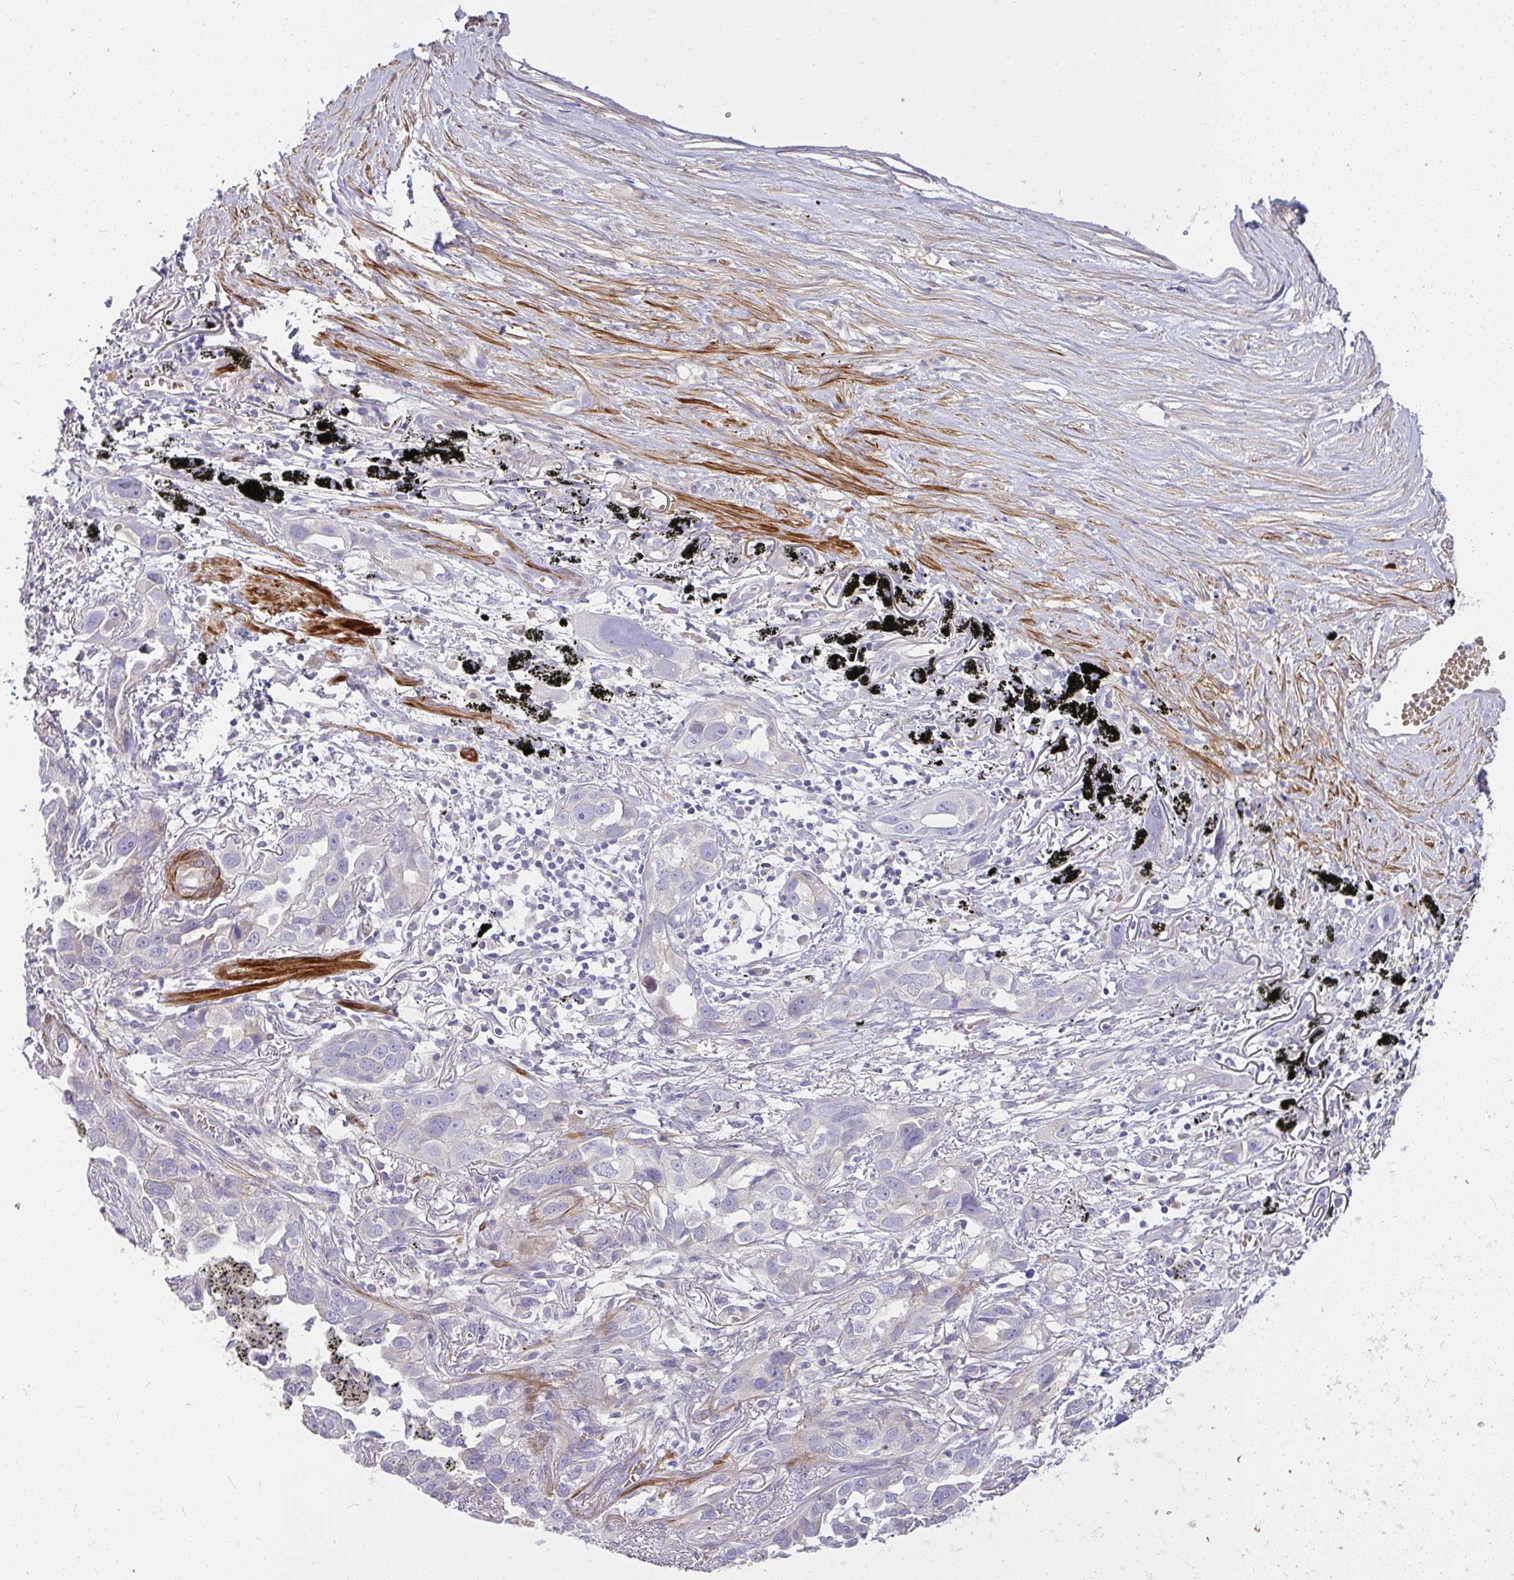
{"staining": {"intensity": "negative", "quantity": "none", "location": "none"}, "tissue": "lung cancer", "cell_type": "Tumor cells", "image_type": "cancer", "snomed": [{"axis": "morphology", "description": "Adenocarcinoma, NOS"}, {"axis": "topography", "description": "Lung"}], "caption": "Immunohistochemistry micrograph of neoplastic tissue: lung cancer stained with DAB (3,3'-diaminobenzidine) reveals no significant protein positivity in tumor cells.", "gene": "MOCS1", "patient": {"sex": "male", "age": 67}}